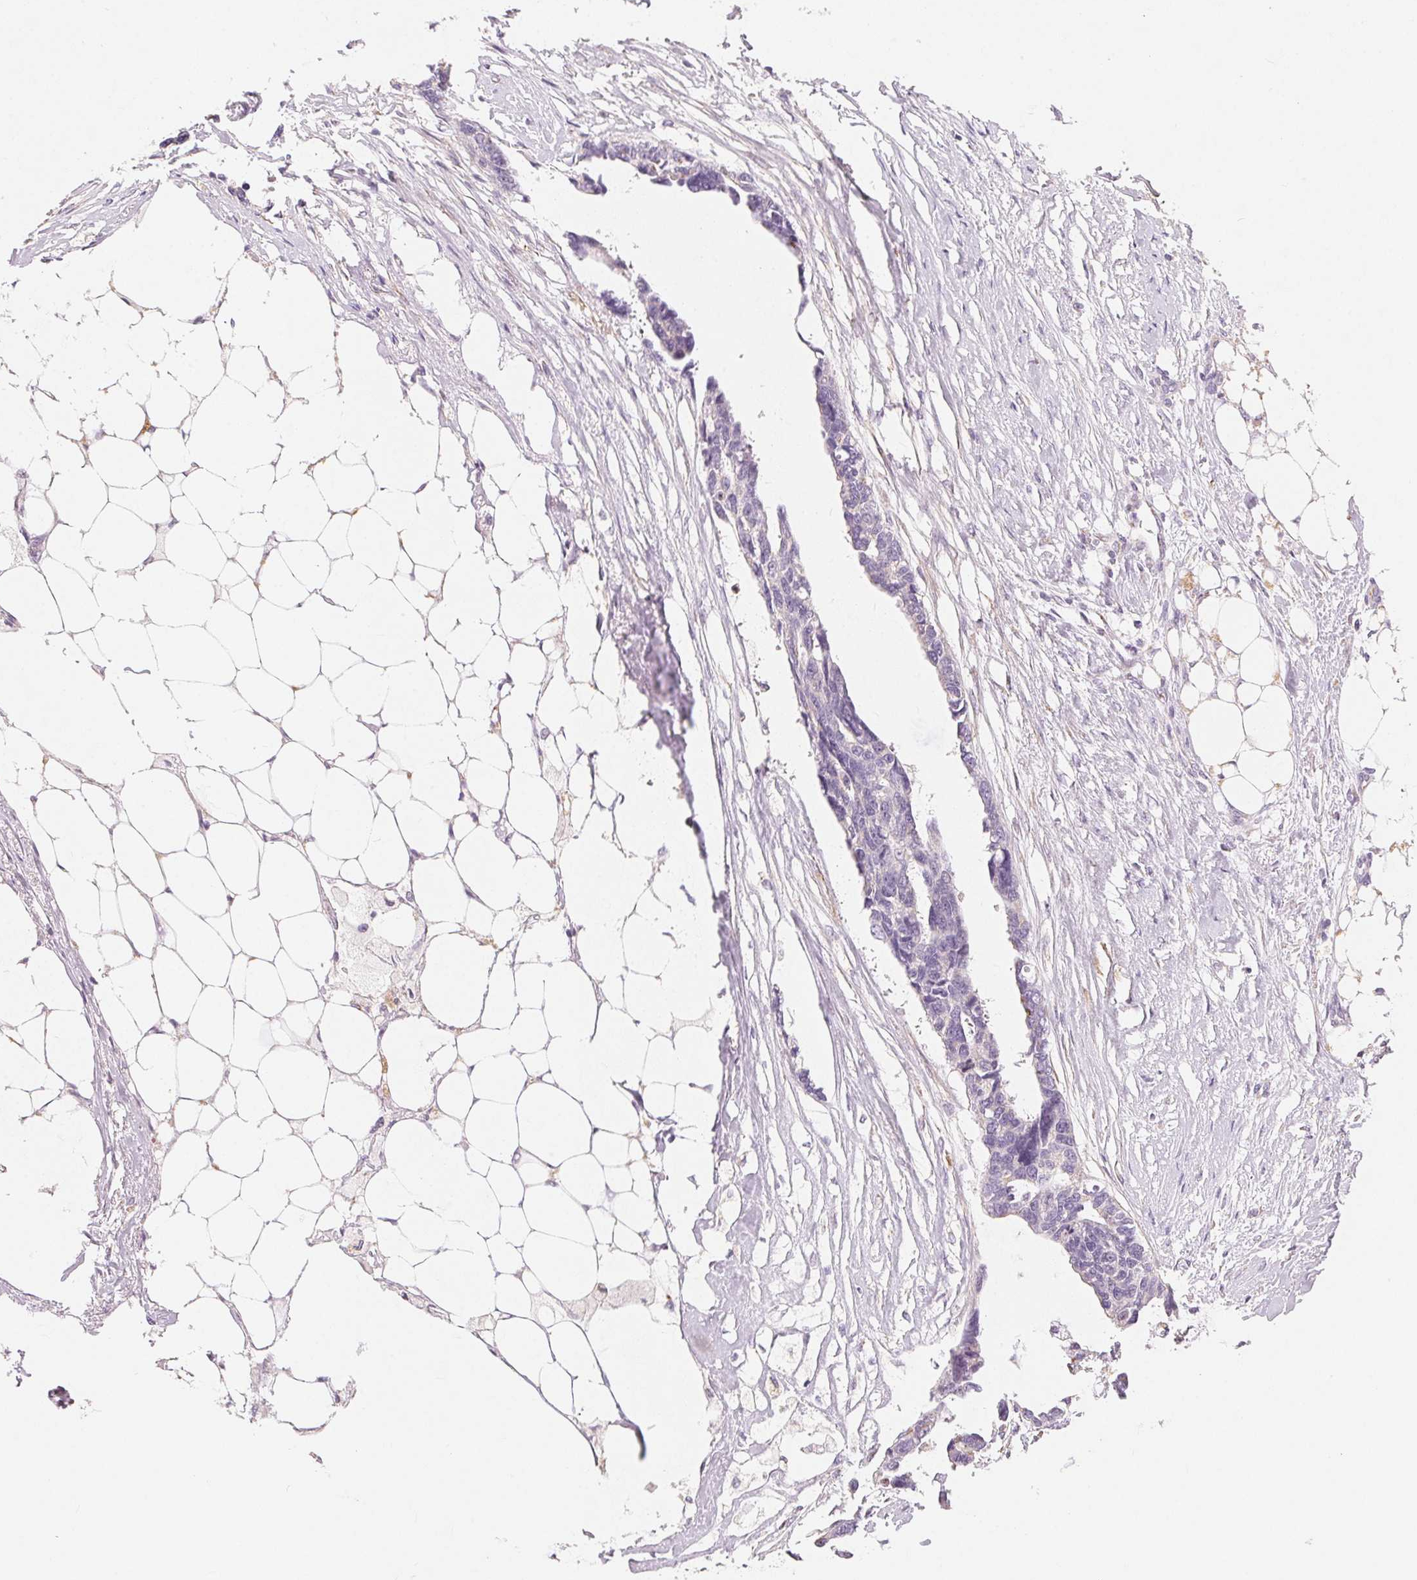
{"staining": {"intensity": "negative", "quantity": "none", "location": "none"}, "tissue": "ovarian cancer", "cell_type": "Tumor cells", "image_type": "cancer", "snomed": [{"axis": "morphology", "description": "Cystadenocarcinoma, serous, NOS"}, {"axis": "topography", "description": "Ovary"}], "caption": "The IHC micrograph has no significant expression in tumor cells of serous cystadenocarcinoma (ovarian) tissue. (Immunohistochemistry, brightfield microscopy, high magnification).", "gene": "DRAM2", "patient": {"sex": "female", "age": 69}}